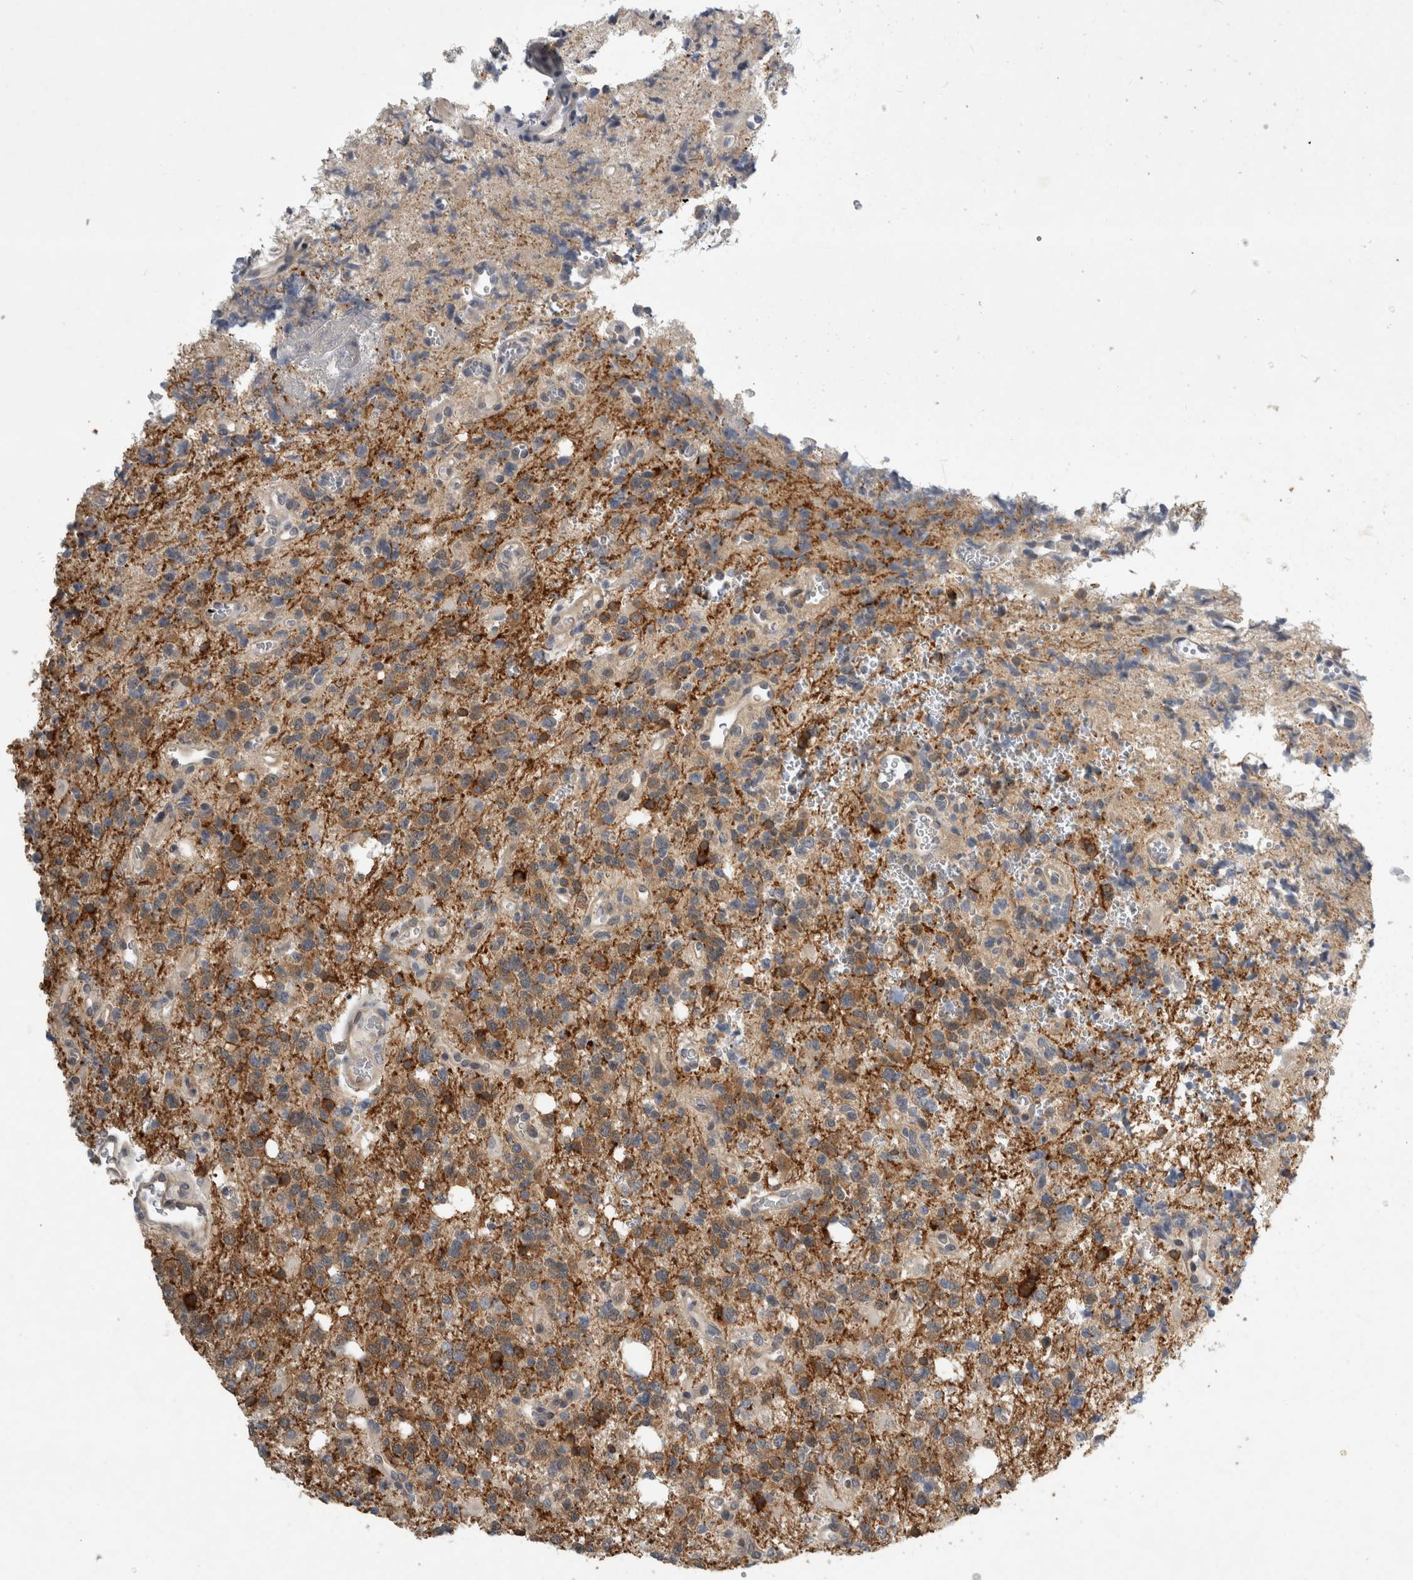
{"staining": {"intensity": "moderate", "quantity": "25%-75%", "location": "cytoplasmic/membranous"}, "tissue": "glioma", "cell_type": "Tumor cells", "image_type": "cancer", "snomed": [{"axis": "morphology", "description": "Glioma, malignant, High grade"}, {"axis": "topography", "description": "Brain"}], "caption": "Immunohistochemistry (IHC) image of neoplastic tissue: human glioma stained using IHC shows medium levels of moderate protein expression localized specifically in the cytoplasmic/membranous of tumor cells, appearing as a cytoplasmic/membranous brown color.", "gene": "AASDHPPT", "patient": {"sex": "female", "age": 62}}